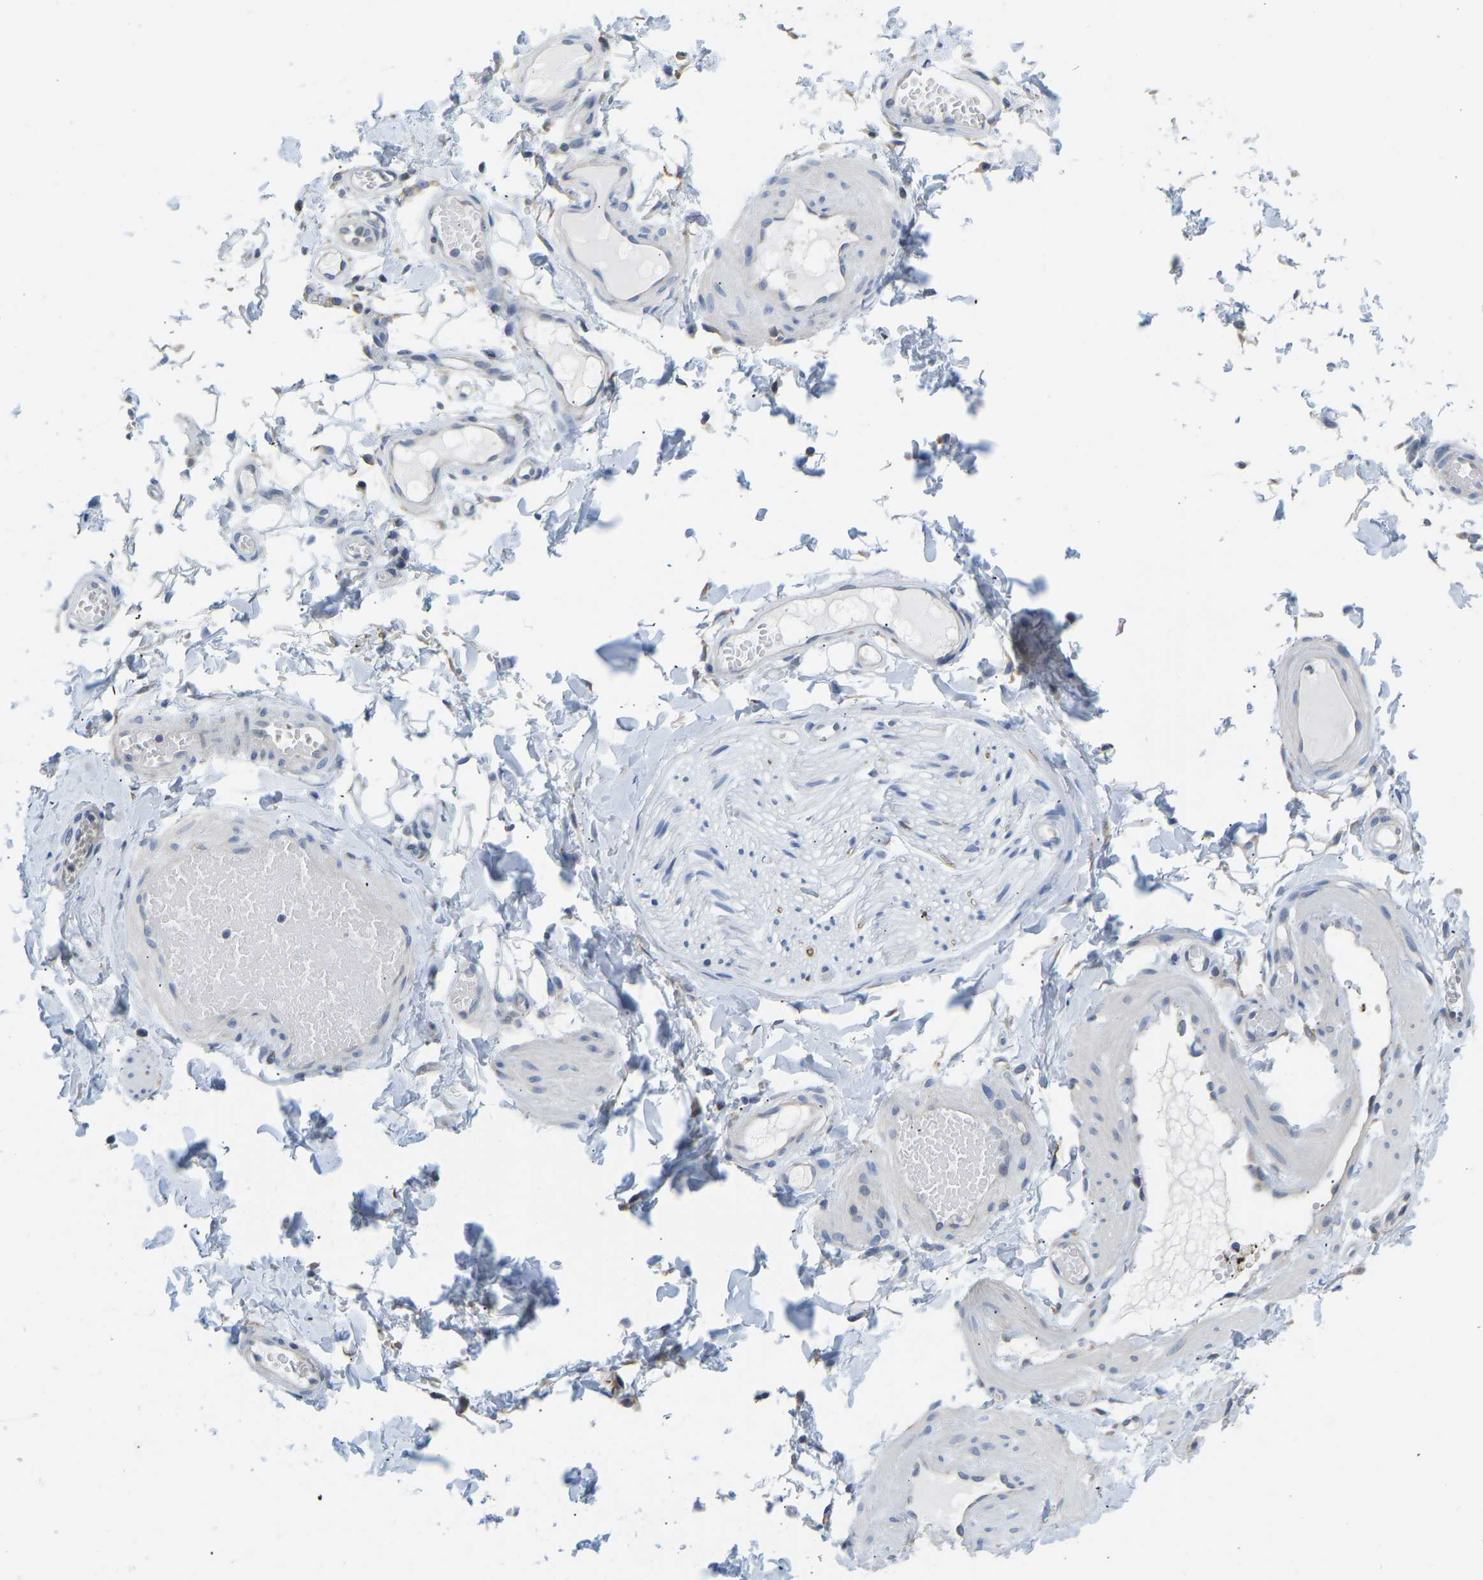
{"staining": {"intensity": "negative", "quantity": "none", "location": "none"}, "tissue": "adipose tissue", "cell_type": "Adipocytes", "image_type": "normal", "snomed": [{"axis": "morphology", "description": "Normal tissue, NOS"}, {"axis": "topography", "description": "Adipose tissue"}, {"axis": "topography", "description": "Vascular tissue"}, {"axis": "topography", "description": "Peripheral nerve tissue"}], "caption": "IHC micrograph of normal adipose tissue: adipose tissue stained with DAB shows no significant protein positivity in adipocytes.", "gene": "VRK1", "patient": {"sex": "male", "age": 25}}